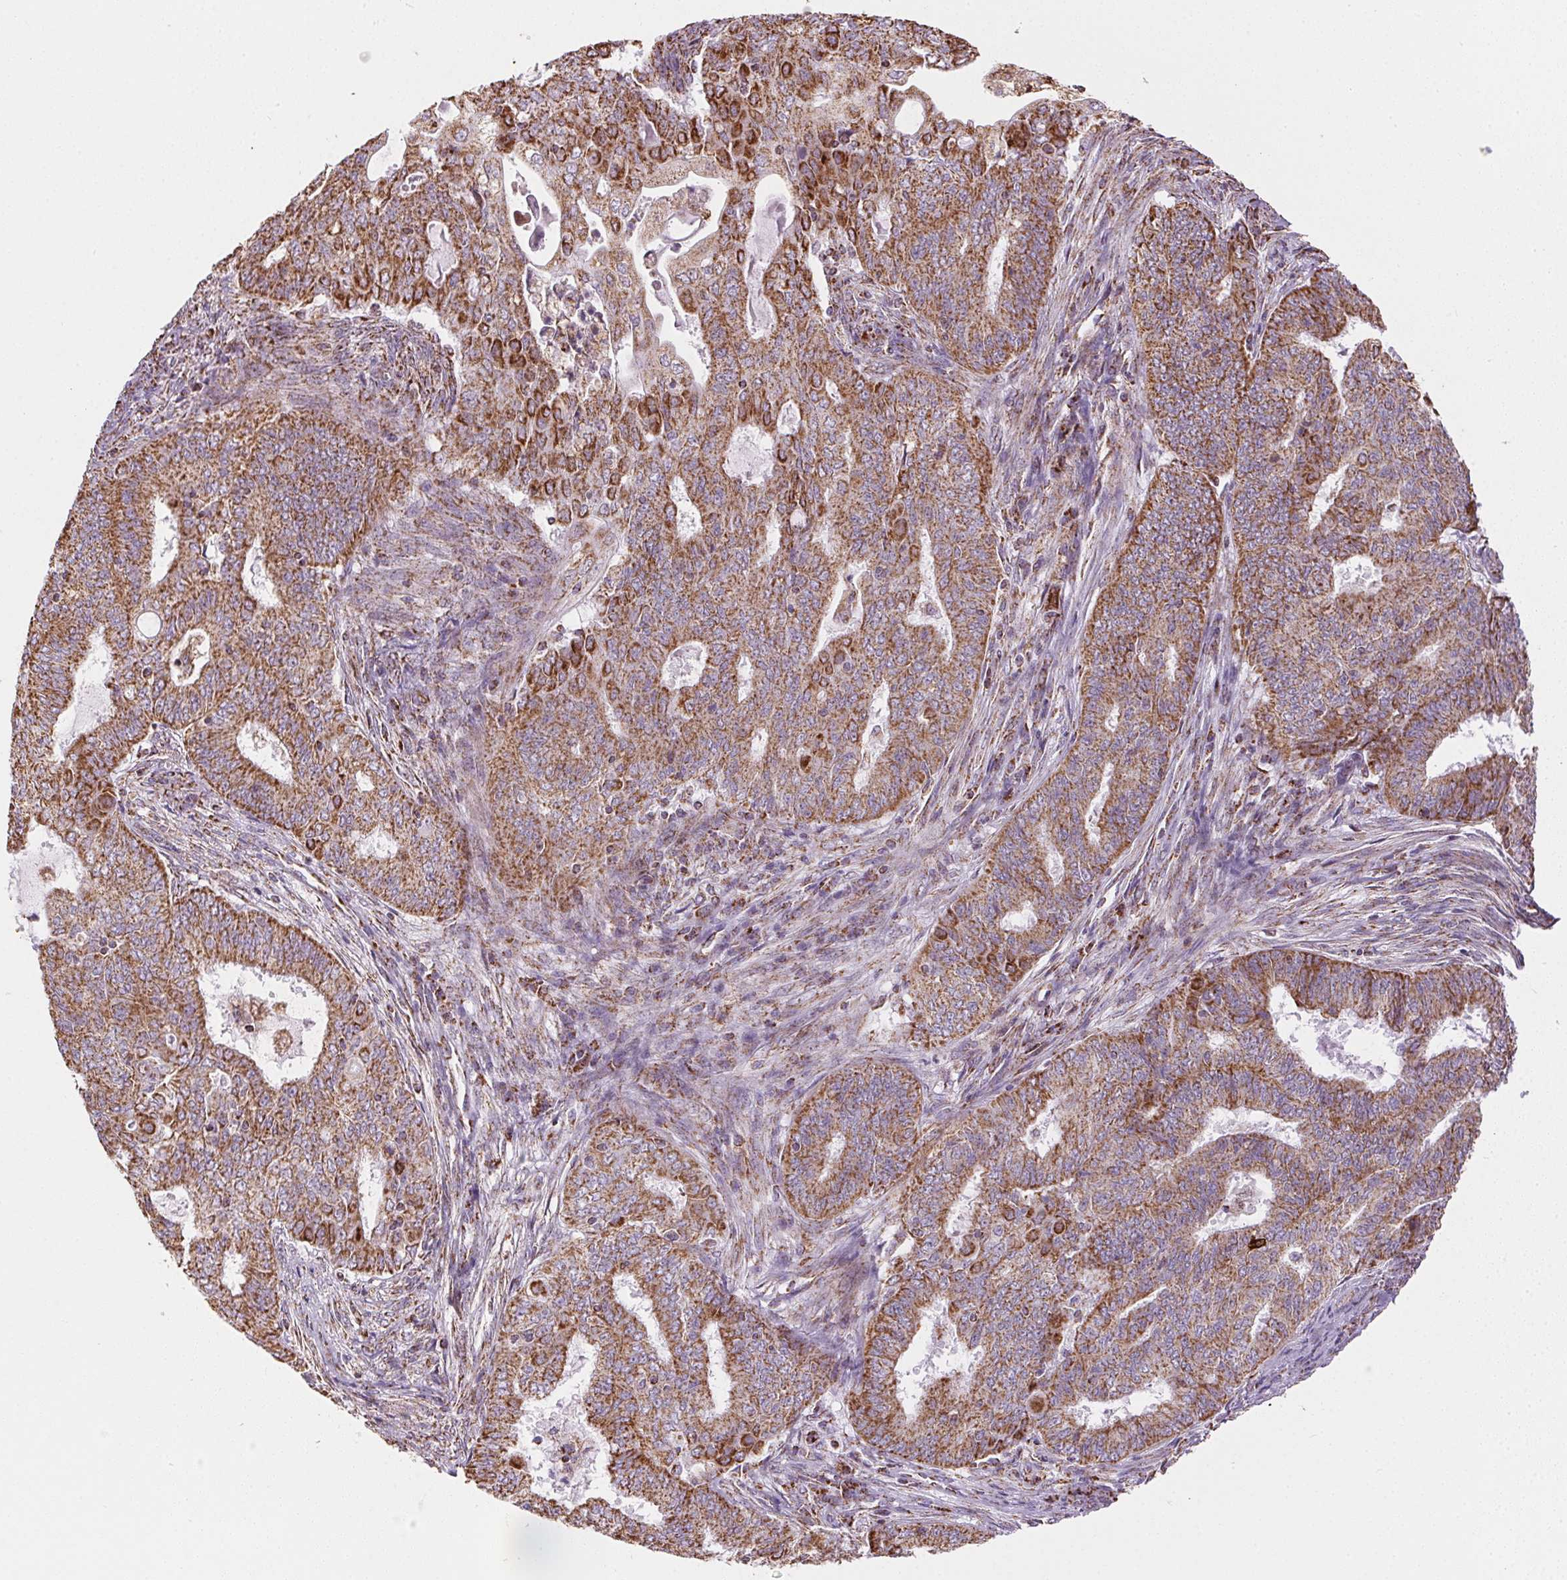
{"staining": {"intensity": "strong", "quantity": ">75%", "location": "cytoplasmic/membranous"}, "tissue": "endometrial cancer", "cell_type": "Tumor cells", "image_type": "cancer", "snomed": [{"axis": "morphology", "description": "Adenocarcinoma, NOS"}, {"axis": "topography", "description": "Endometrium"}], "caption": "Endometrial cancer stained for a protein (brown) reveals strong cytoplasmic/membranous positive positivity in approximately >75% of tumor cells.", "gene": "MAPK11", "patient": {"sex": "female", "age": 62}}